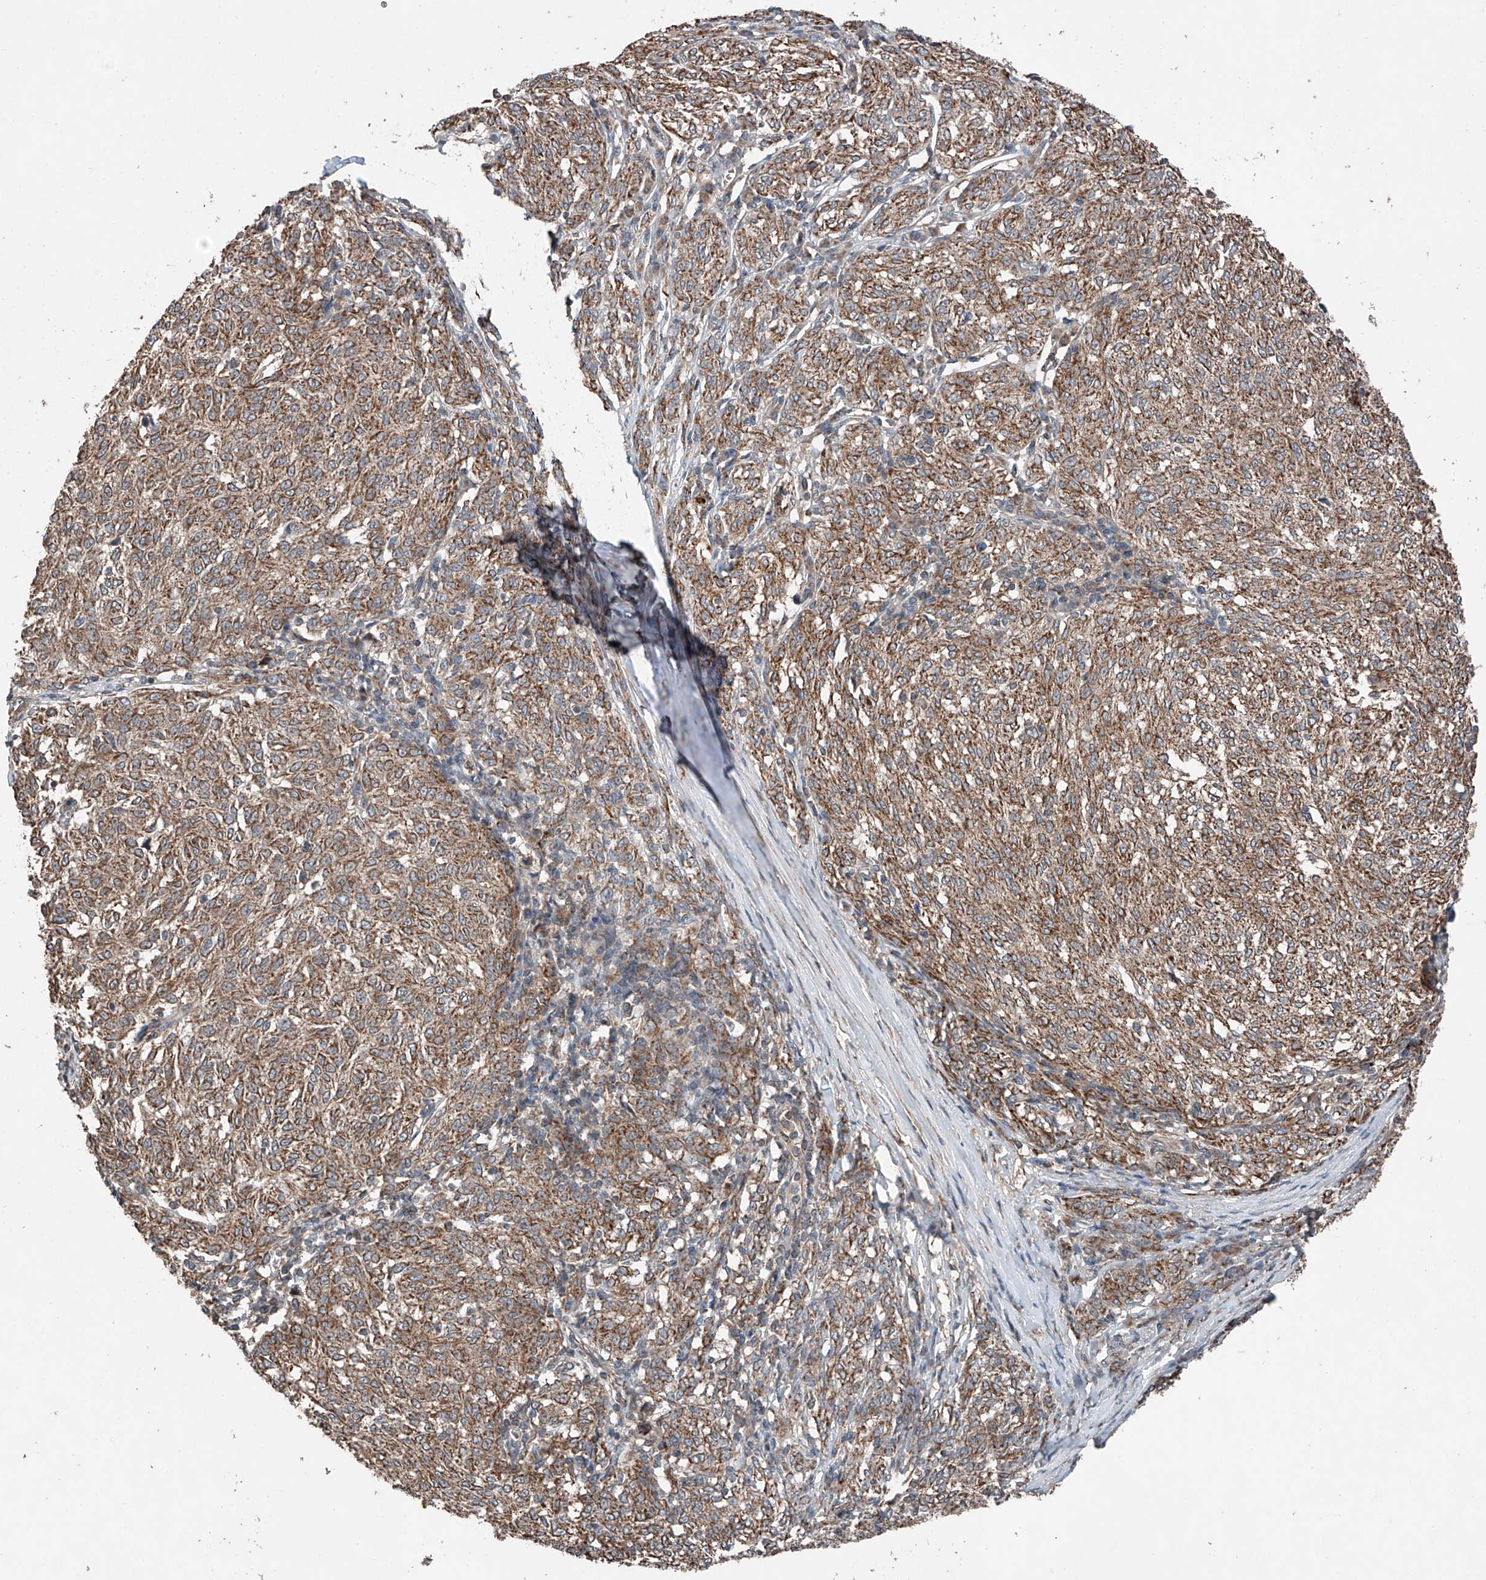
{"staining": {"intensity": "moderate", "quantity": ">75%", "location": "cytoplasmic/membranous"}, "tissue": "melanoma", "cell_type": "Tumor cells", "image_type": "cancer", "snomed": [{"axis": "morphology", "description": "Malignant melanoma, NOS"}, {"axis": "topography", "description": "Skin"}], "caption": "Moderate cytoplasmic/membranous staining is present in approximately >75% of tumor cells in malignant melanoma.", "gene": "AP4B1", "patient": {"sex": "female", "age": 72}}